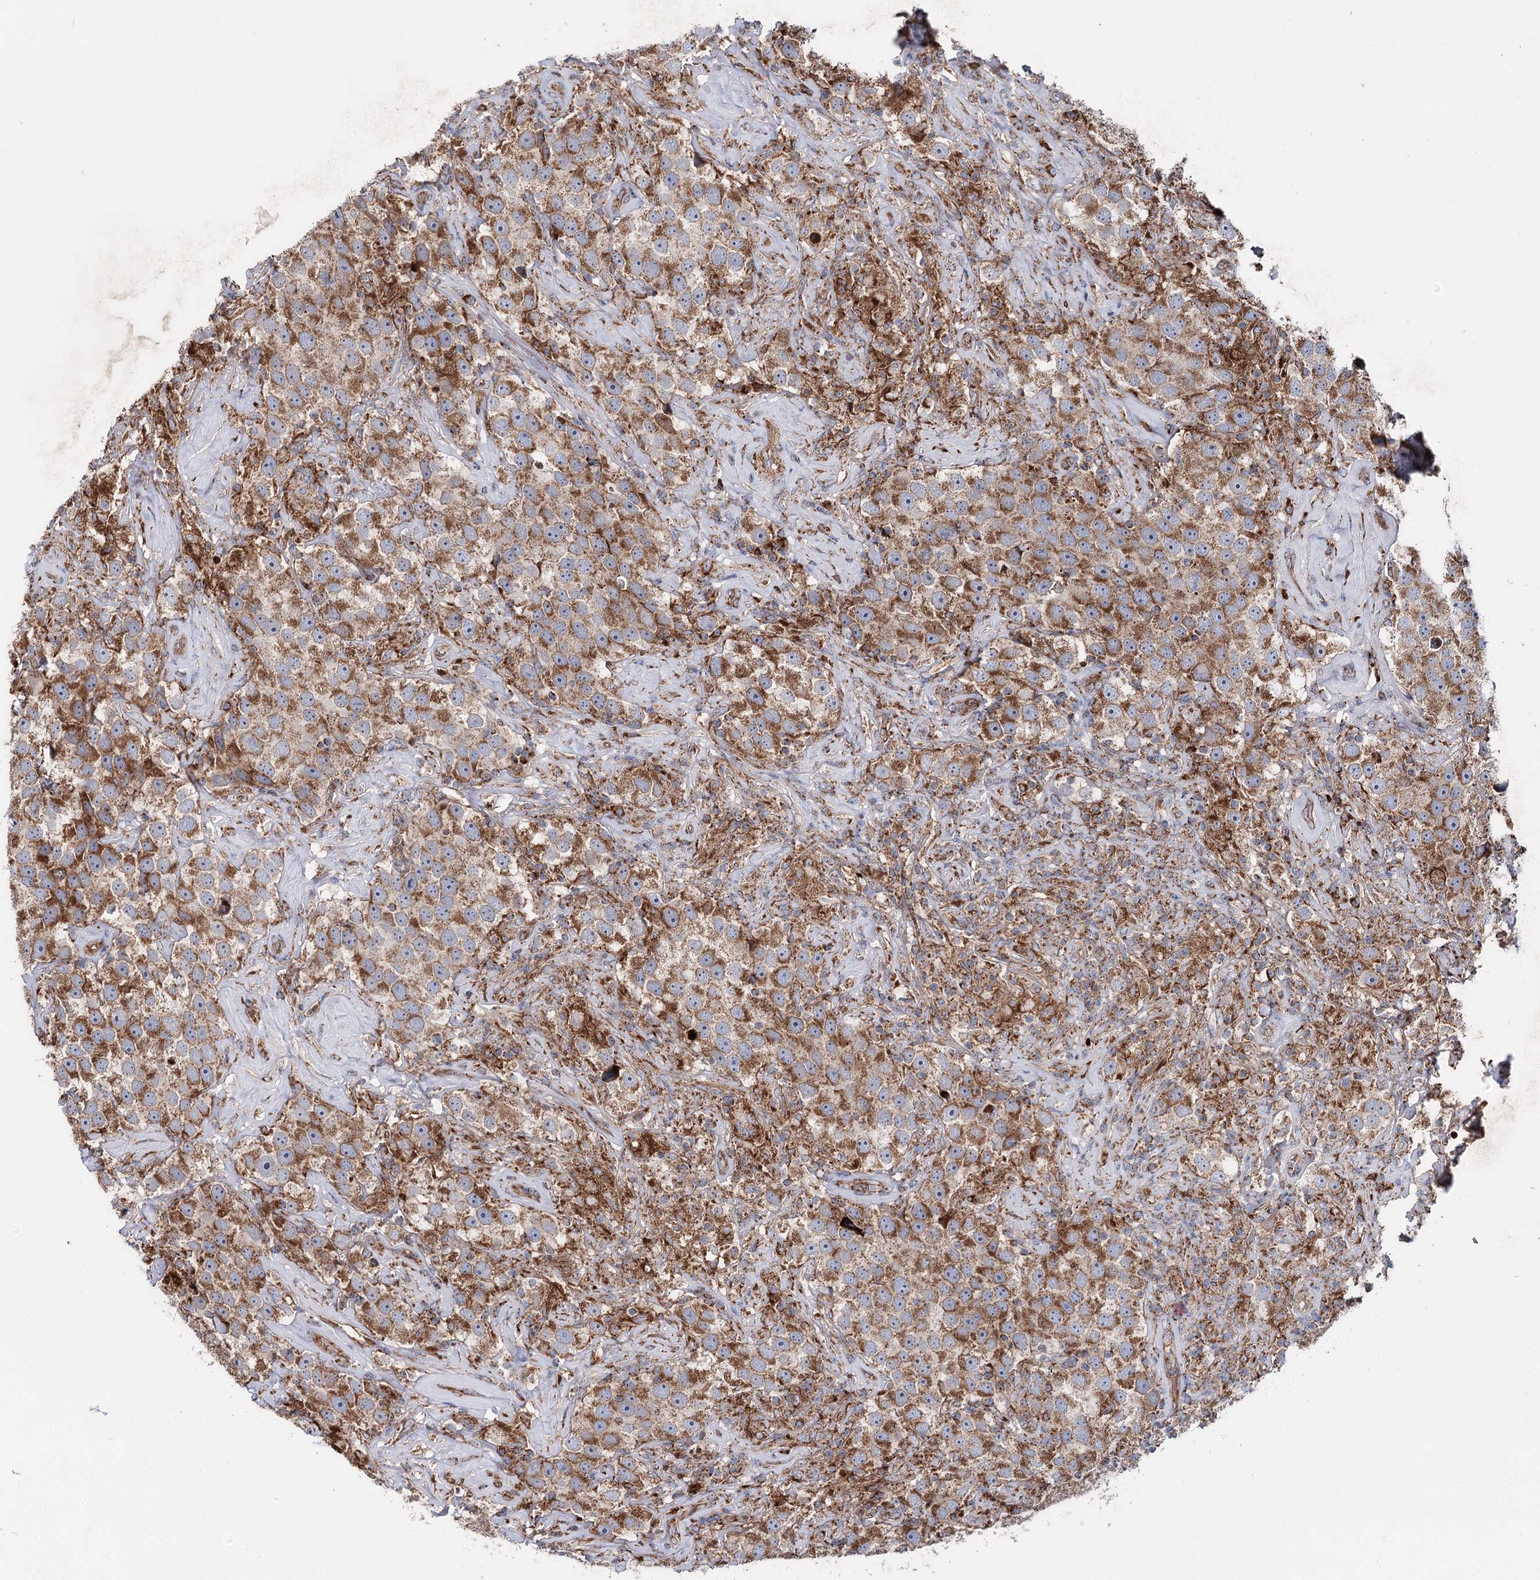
{"staining": {"intensity": "moderate", "quantity": ">75%", "location": "cytoplasmic/membranous"}, "tissue": "testis cancer", "cell_type": "Tumor cells", "image_type": "cancer", "snomed": [{"axis": "morphology", "description": "Seminoma, NOS"}, {"axis": "topography", "description": "Testis"}], "caption": "Protein analysis of testis cancer (seminoma) tissue displays moderate cytoplasmic/membranous staining in about >75% of tumor cells. (DAB (3,3'-diaminobenzidine) = brown stain, brightfield microscopy at high magnification).", "gene": "MSANTD2", "patient": {"sex": "male", "age": 49}}